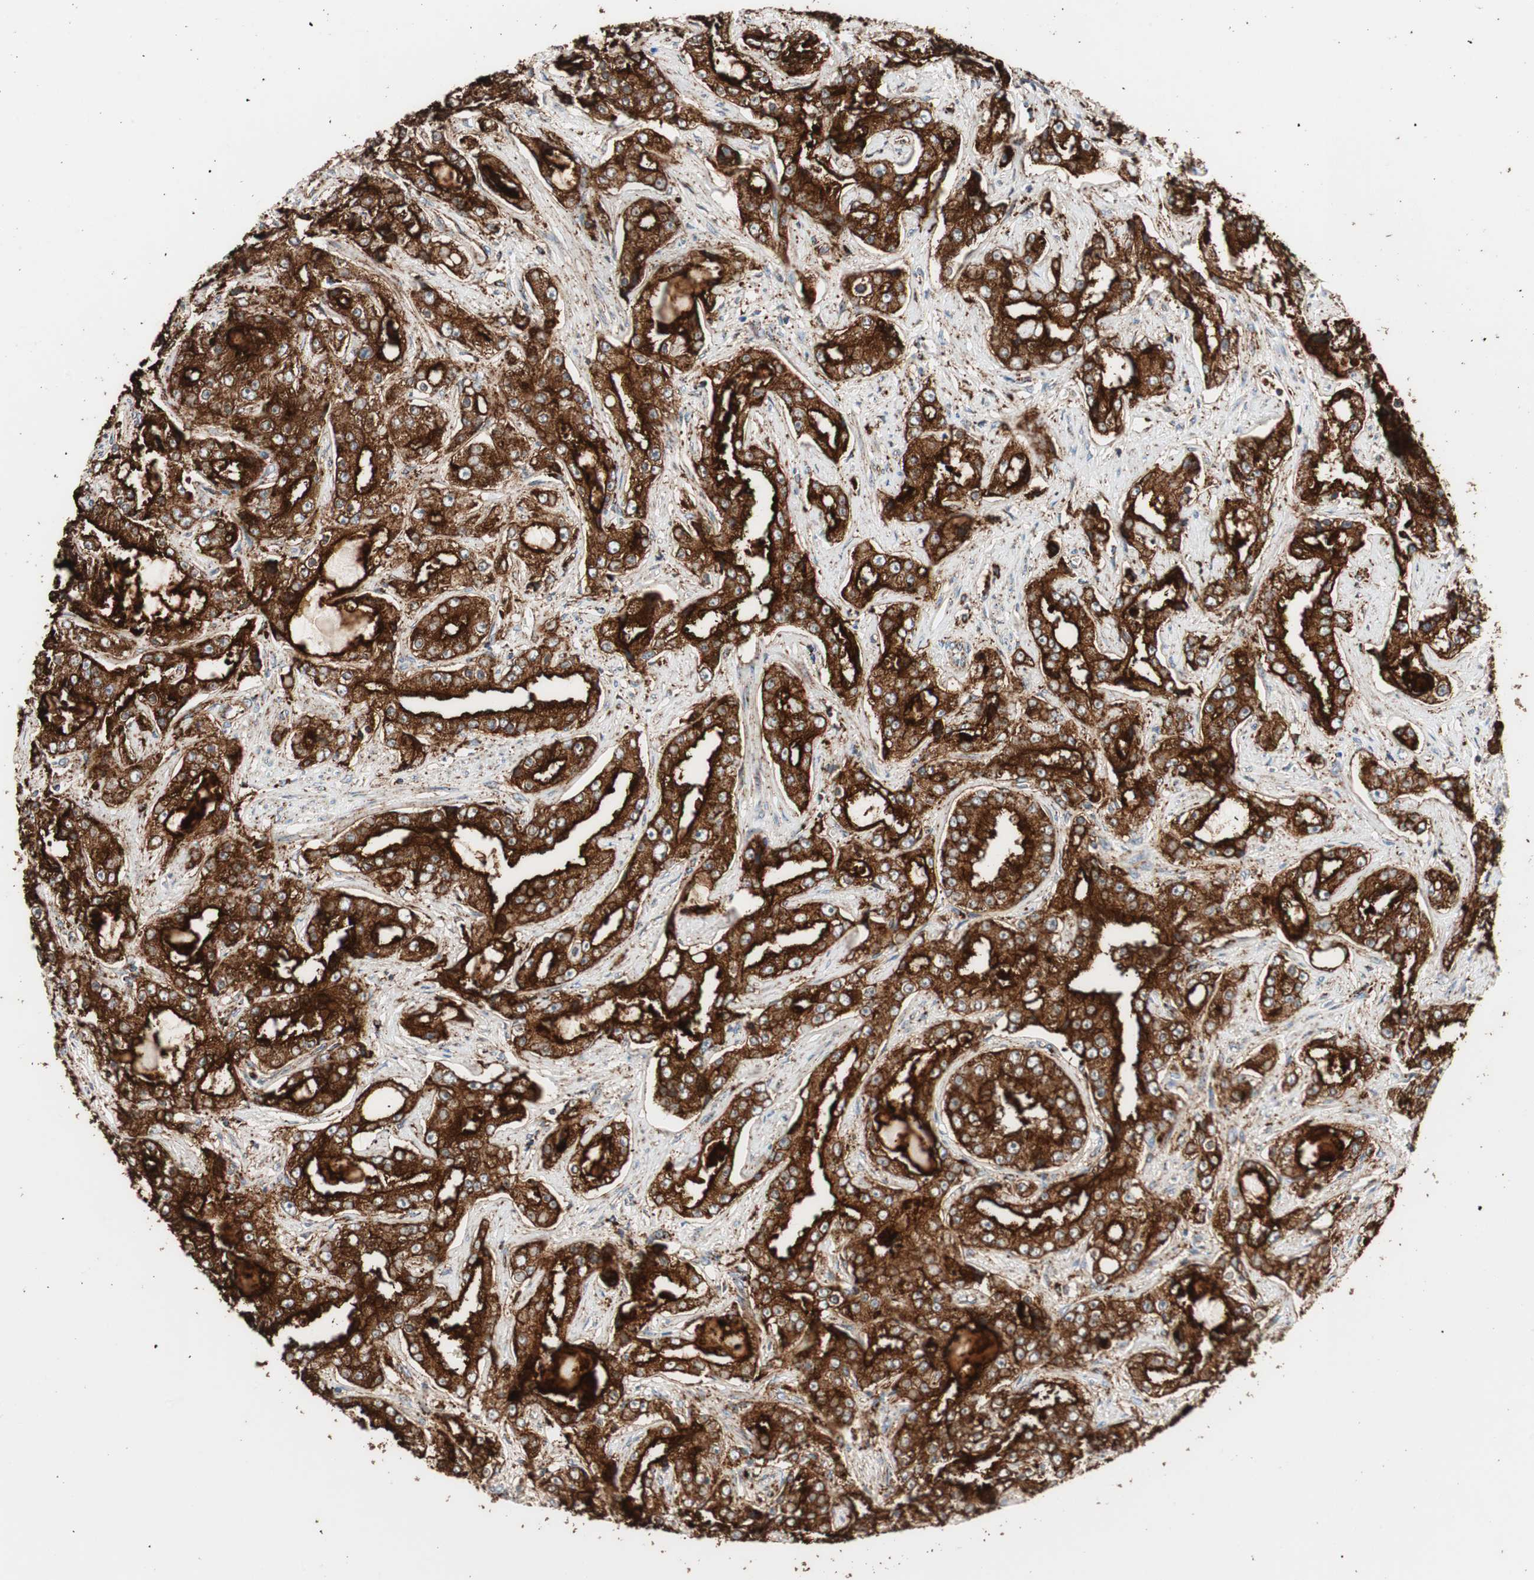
{"staining": {"intensity": "strong", "quantity": ">75%", "location": "cytoplasmic/membranous"}, "tissue": "prostate cancer", "cell_type": "Tumor cells", "image_type": "cancer", "snomed": [{"axis": "morphology", "description": "Adenocarcinoma, High grade"}, {"axis": "topography", "description": "Prostate"}], "caption": "Strong cytoplasmic/membranous protein staining is seen in approximately >75% of tumor cells in prostate cancer (high-grade adenocarcinoma). Using DAB (3,3'-diaminobenzidine) (brown) and hematoxylin (blue) stains, captured at high magnification using brightfield microscopy.", "gene": "LAMP1", "patient": {"sex": "male", "age": 73}}